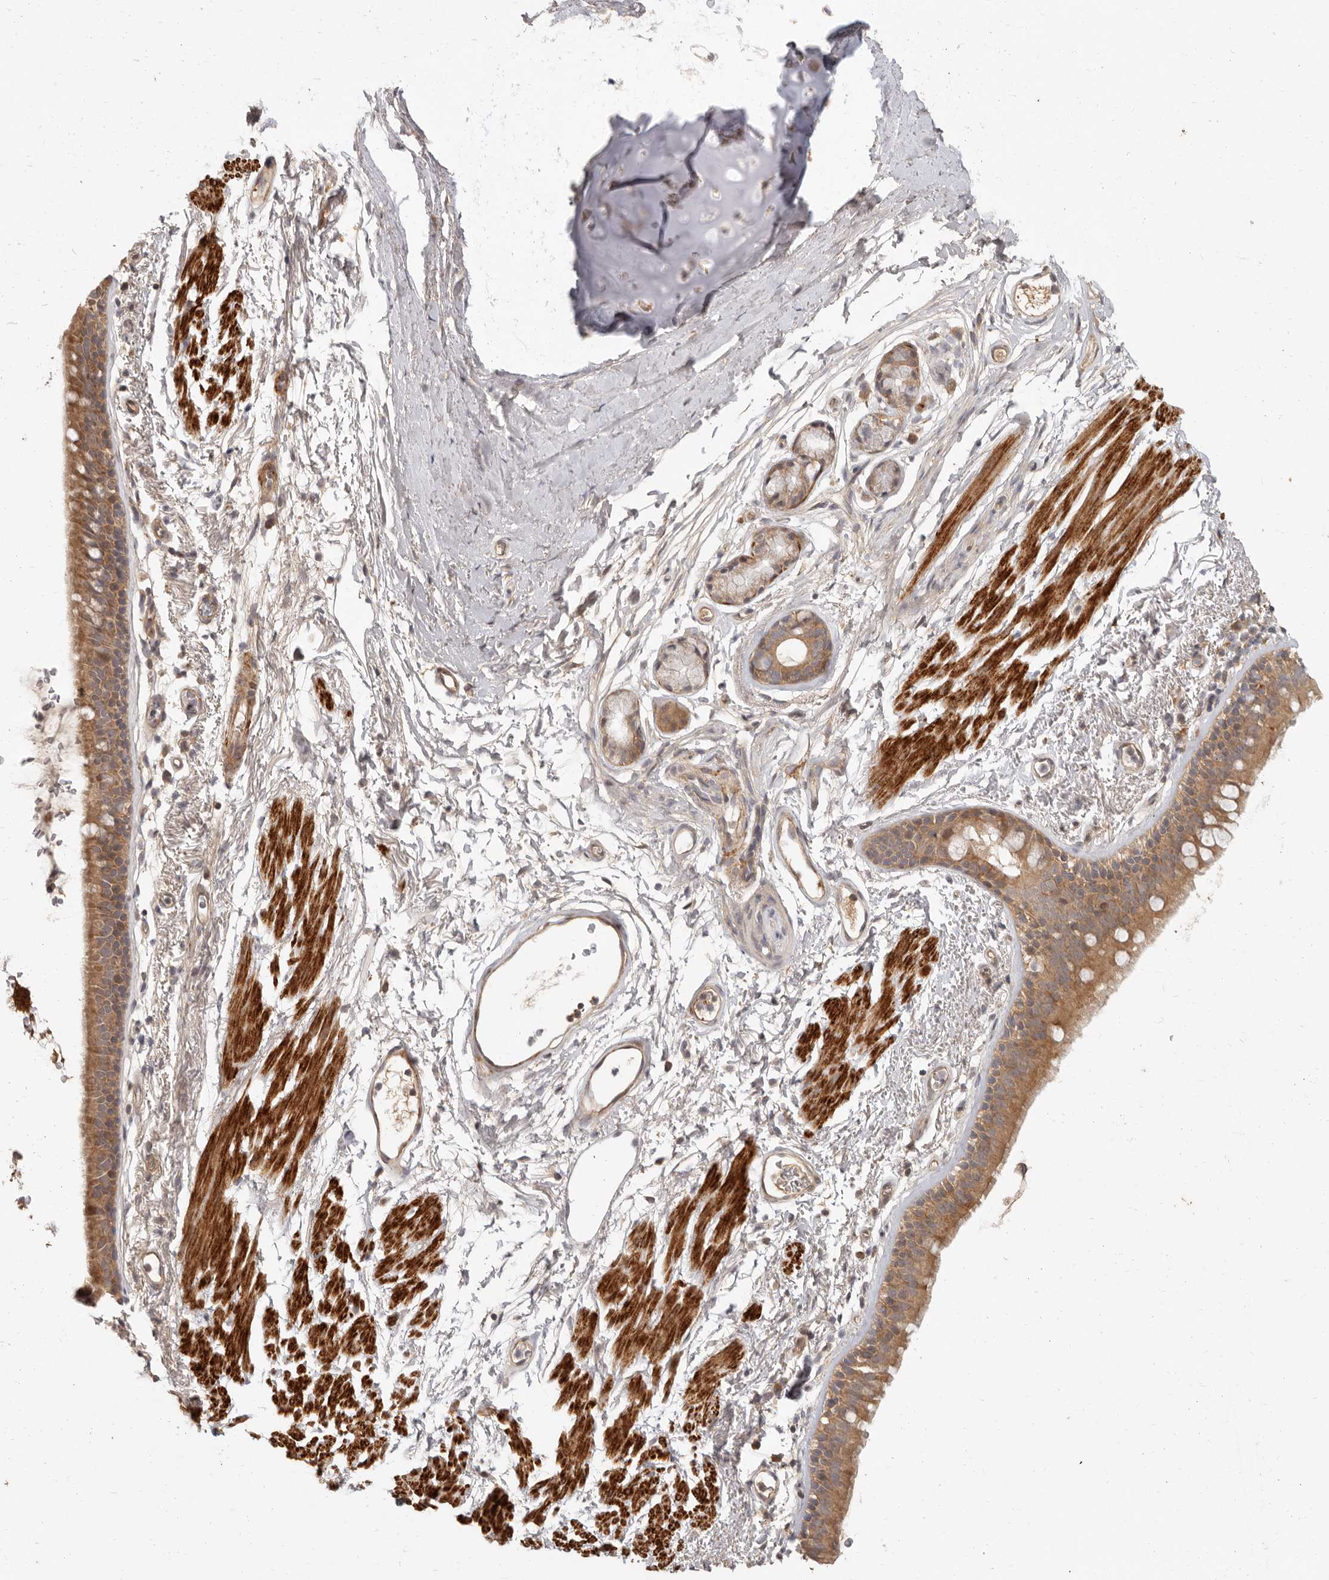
{"staining": {"intensity": "moderate", "quantity": ">75%", "location": "cytoplasmic/membranous"}, "tissue": "bronchus", "cell_type": "Respiratory epithelial cells", "image_type": "normal", "snomed": [{"axis": "morphology", "description": "Normal tissue, NOS"}, {"axis": "topography", "description": "Lymph node"}, {"axis": "topography", "description": "Bronchus"}], "caption": "Brown immunohistochemical staining in normal bronchus demonstrates moderate cytoplasmic/membranous staining in approximately >75% of respiratory epithelial cells. The protein is stained brown, and the nuclei are stained in blue (DAB IHC with brightfield microscopy, high magnification).", "gene": "VIPR1", "patient": {"sex": "female", "age": 70}}